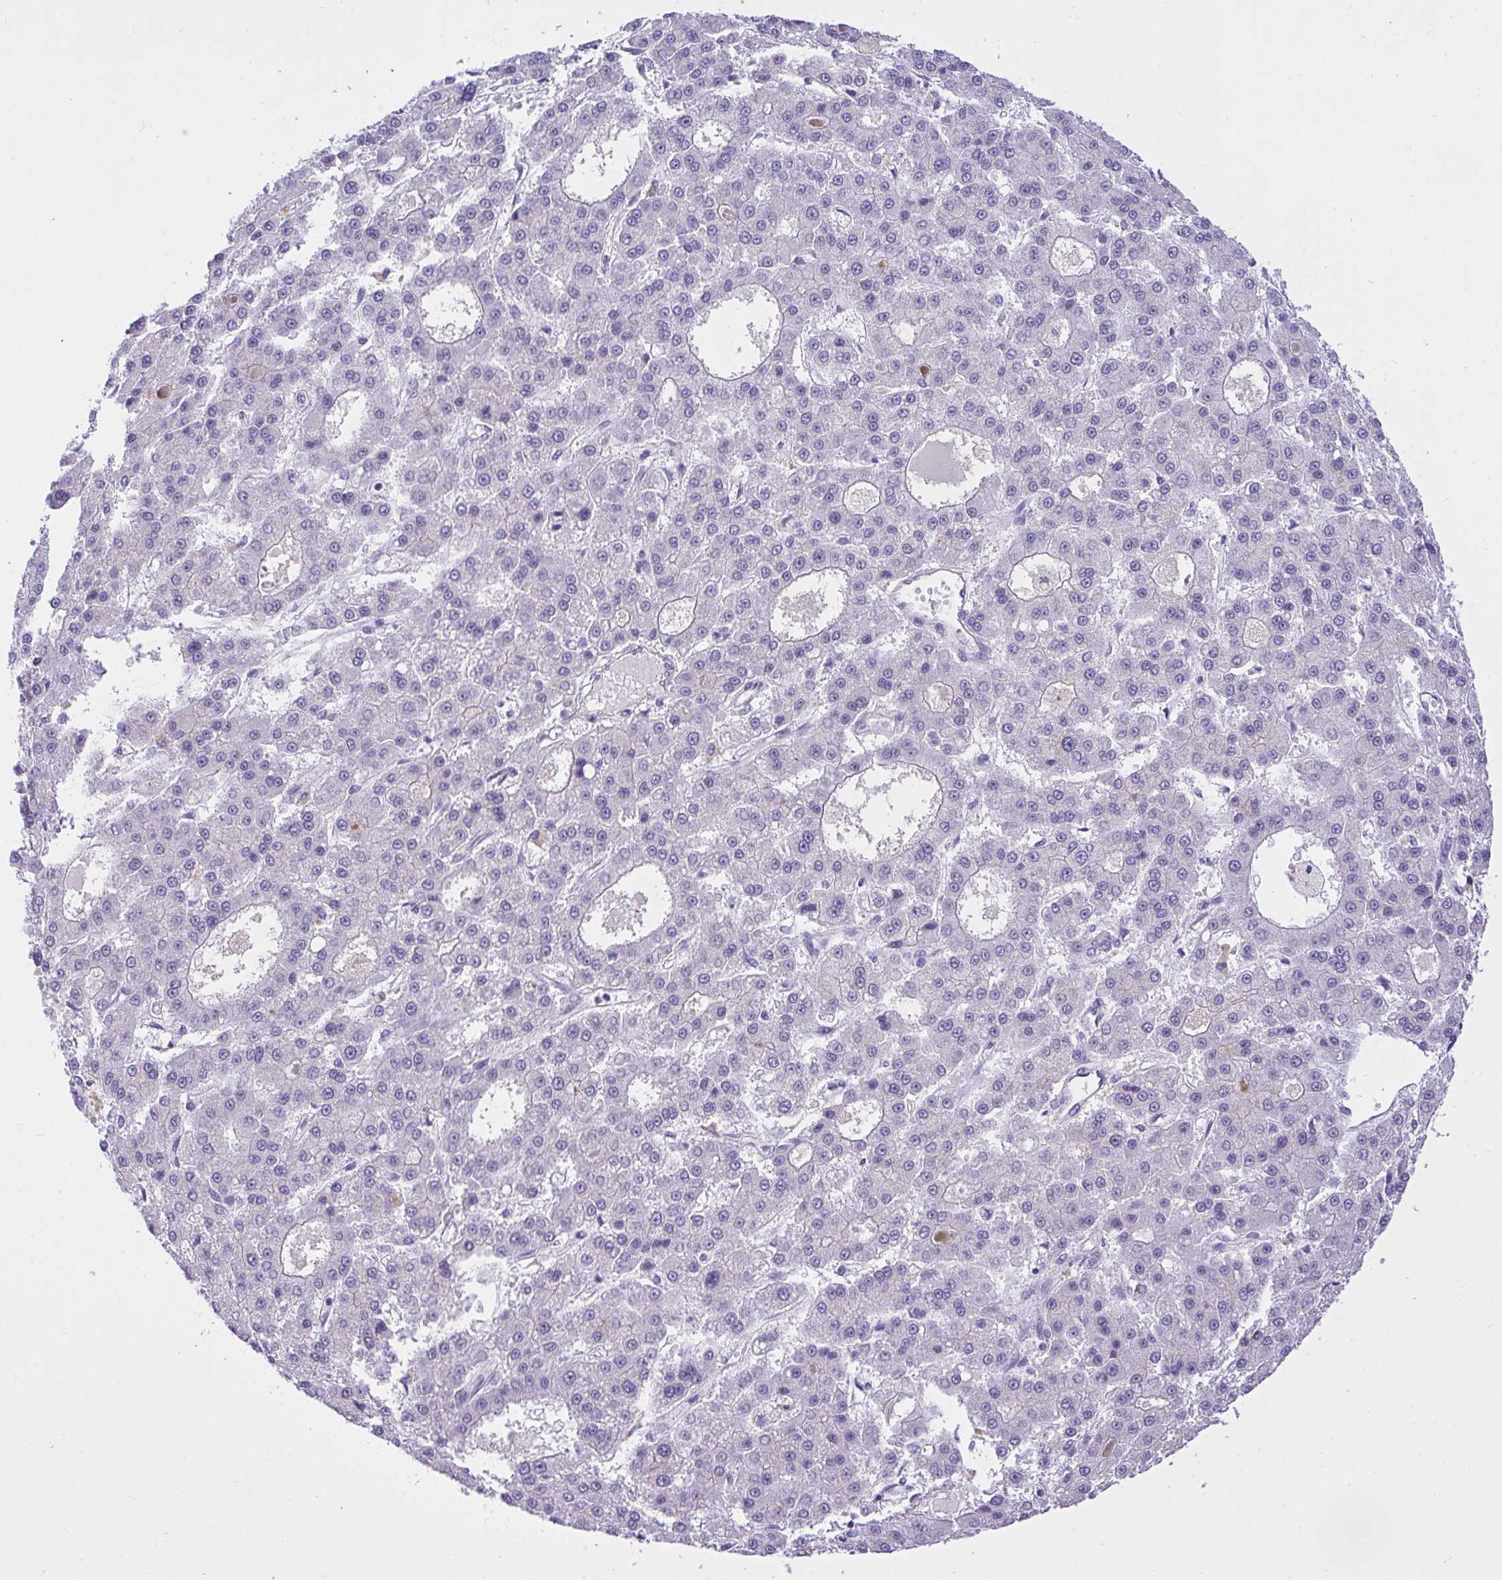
{"staining": {"intensity": "negative", "quantity": "none", "location": "none"}, "tissue": "liver cancer", "cell_type": "Tumor cells", "image_type": "cancer", "snomed": [{"axis": "morphology", "description": "Carcinoma, Hepatocellular, NOS"}, {"axis": "topography", "description": "Liver"}], "caption": "Immunohistochemistry (IHC) of human liver cancer displays no staining in tumor cells. (DAB IHC visualized using brightfield microscopy, high magnification).", "gene": "TLN2", "patient": {"sex": "male", "age": 70}}